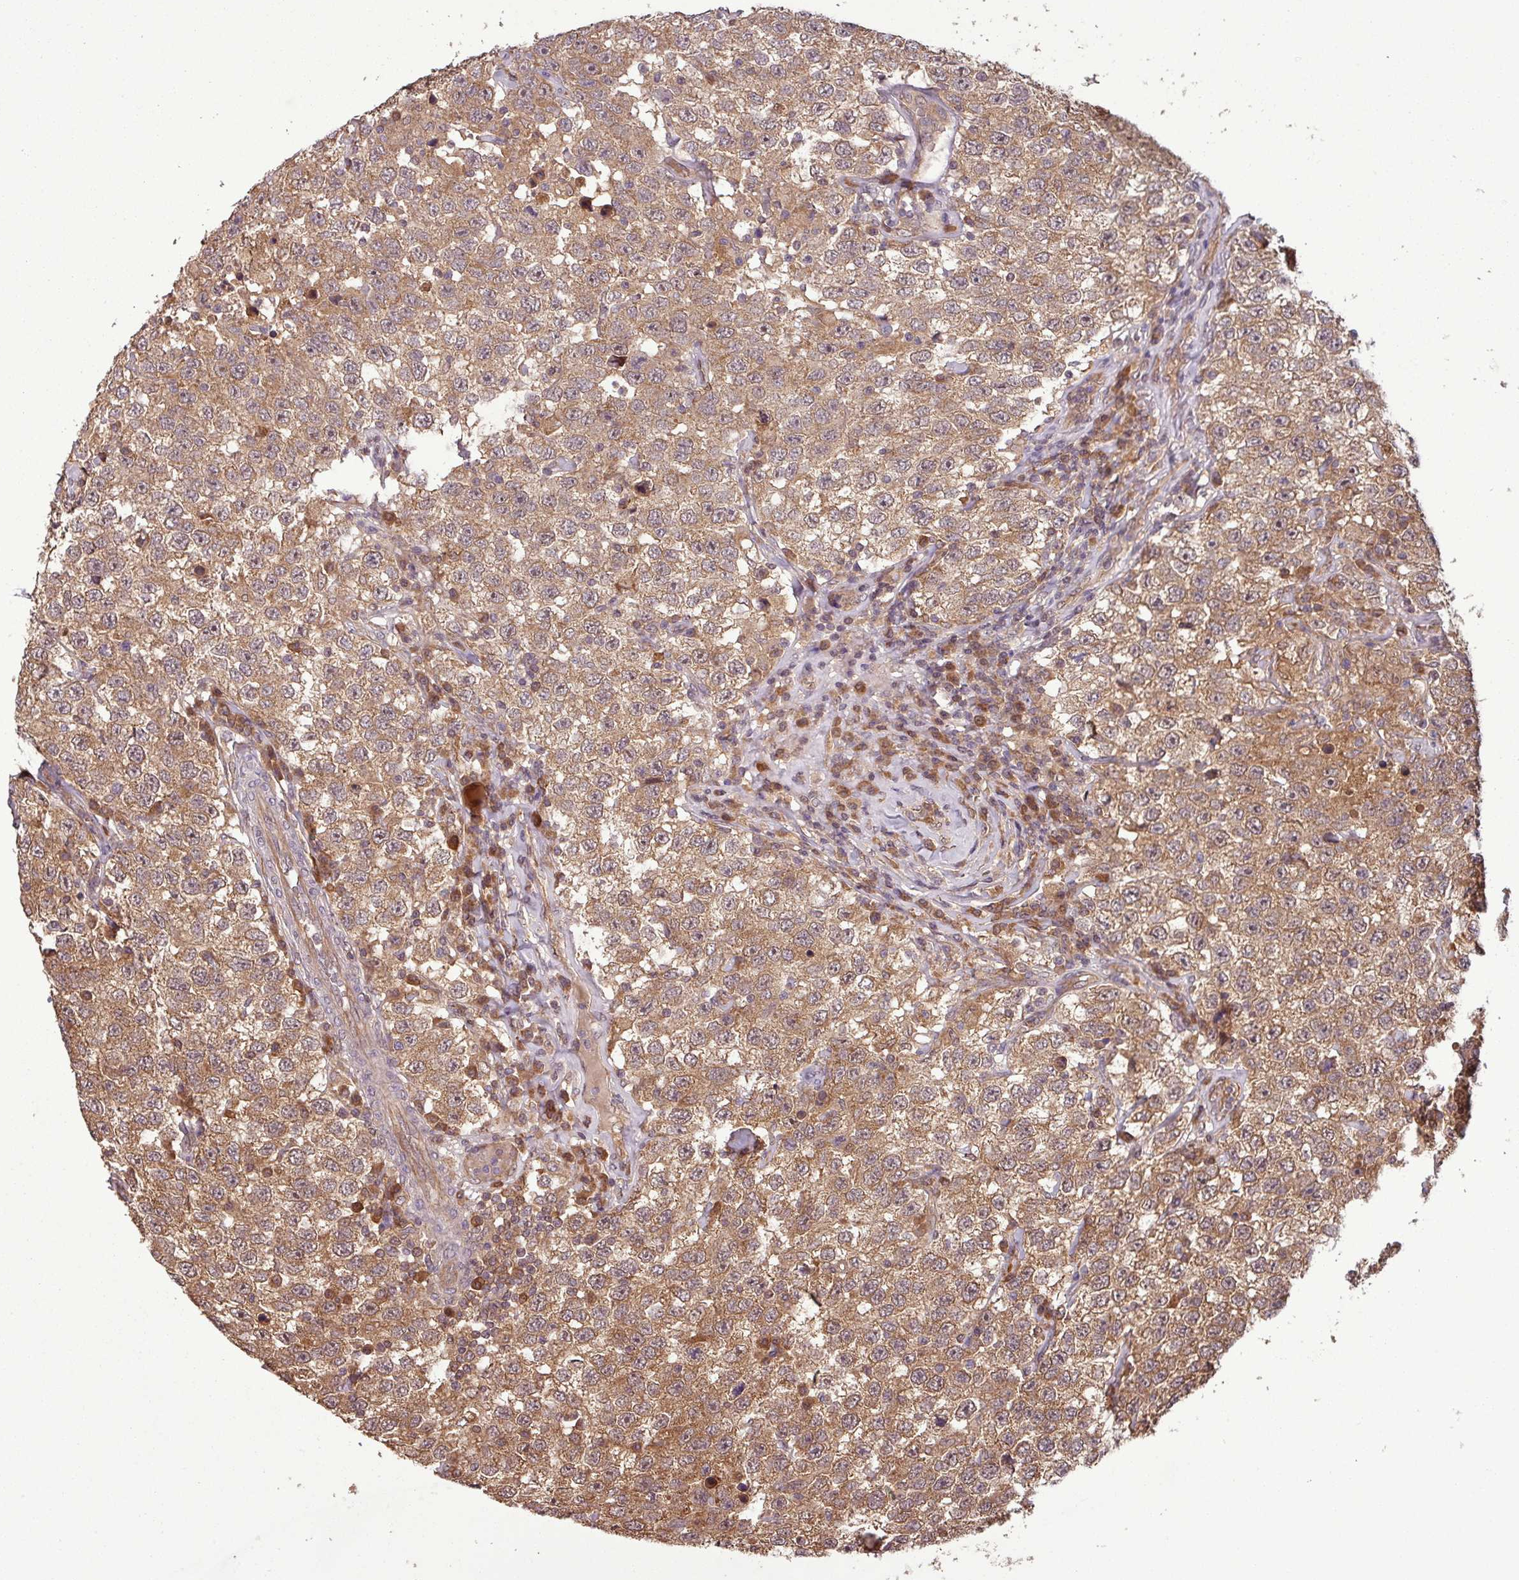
{"staining": {"intensity": "moderate", "quantity": ">75%", "location": "cytoplasmic/membranous"}, "tissue": "testis cancer", "cell_type": "Tumor cells", "image_type": "cancer", "snomed": [{"axis": "morphology", "description": "Seminoma, NOS"}, {"axis": "topography", "description": "Testis"}], "caption": "Immunohistochemistry staining of testis seminoma, which demonstrates medium levels of moderate cytoplasmic/membranous staining in about >75% of tumor cells indicating moderate cytoplasmic/membranous protein positivity. The staining was performed using DAB (3,3'-diaminobenzidine) (brown) for protein detection and nuclei were counterstained in hematoxylin (blue).", "gene": "NT5C3A", "patient": {"sex": "male", "age": 41}}